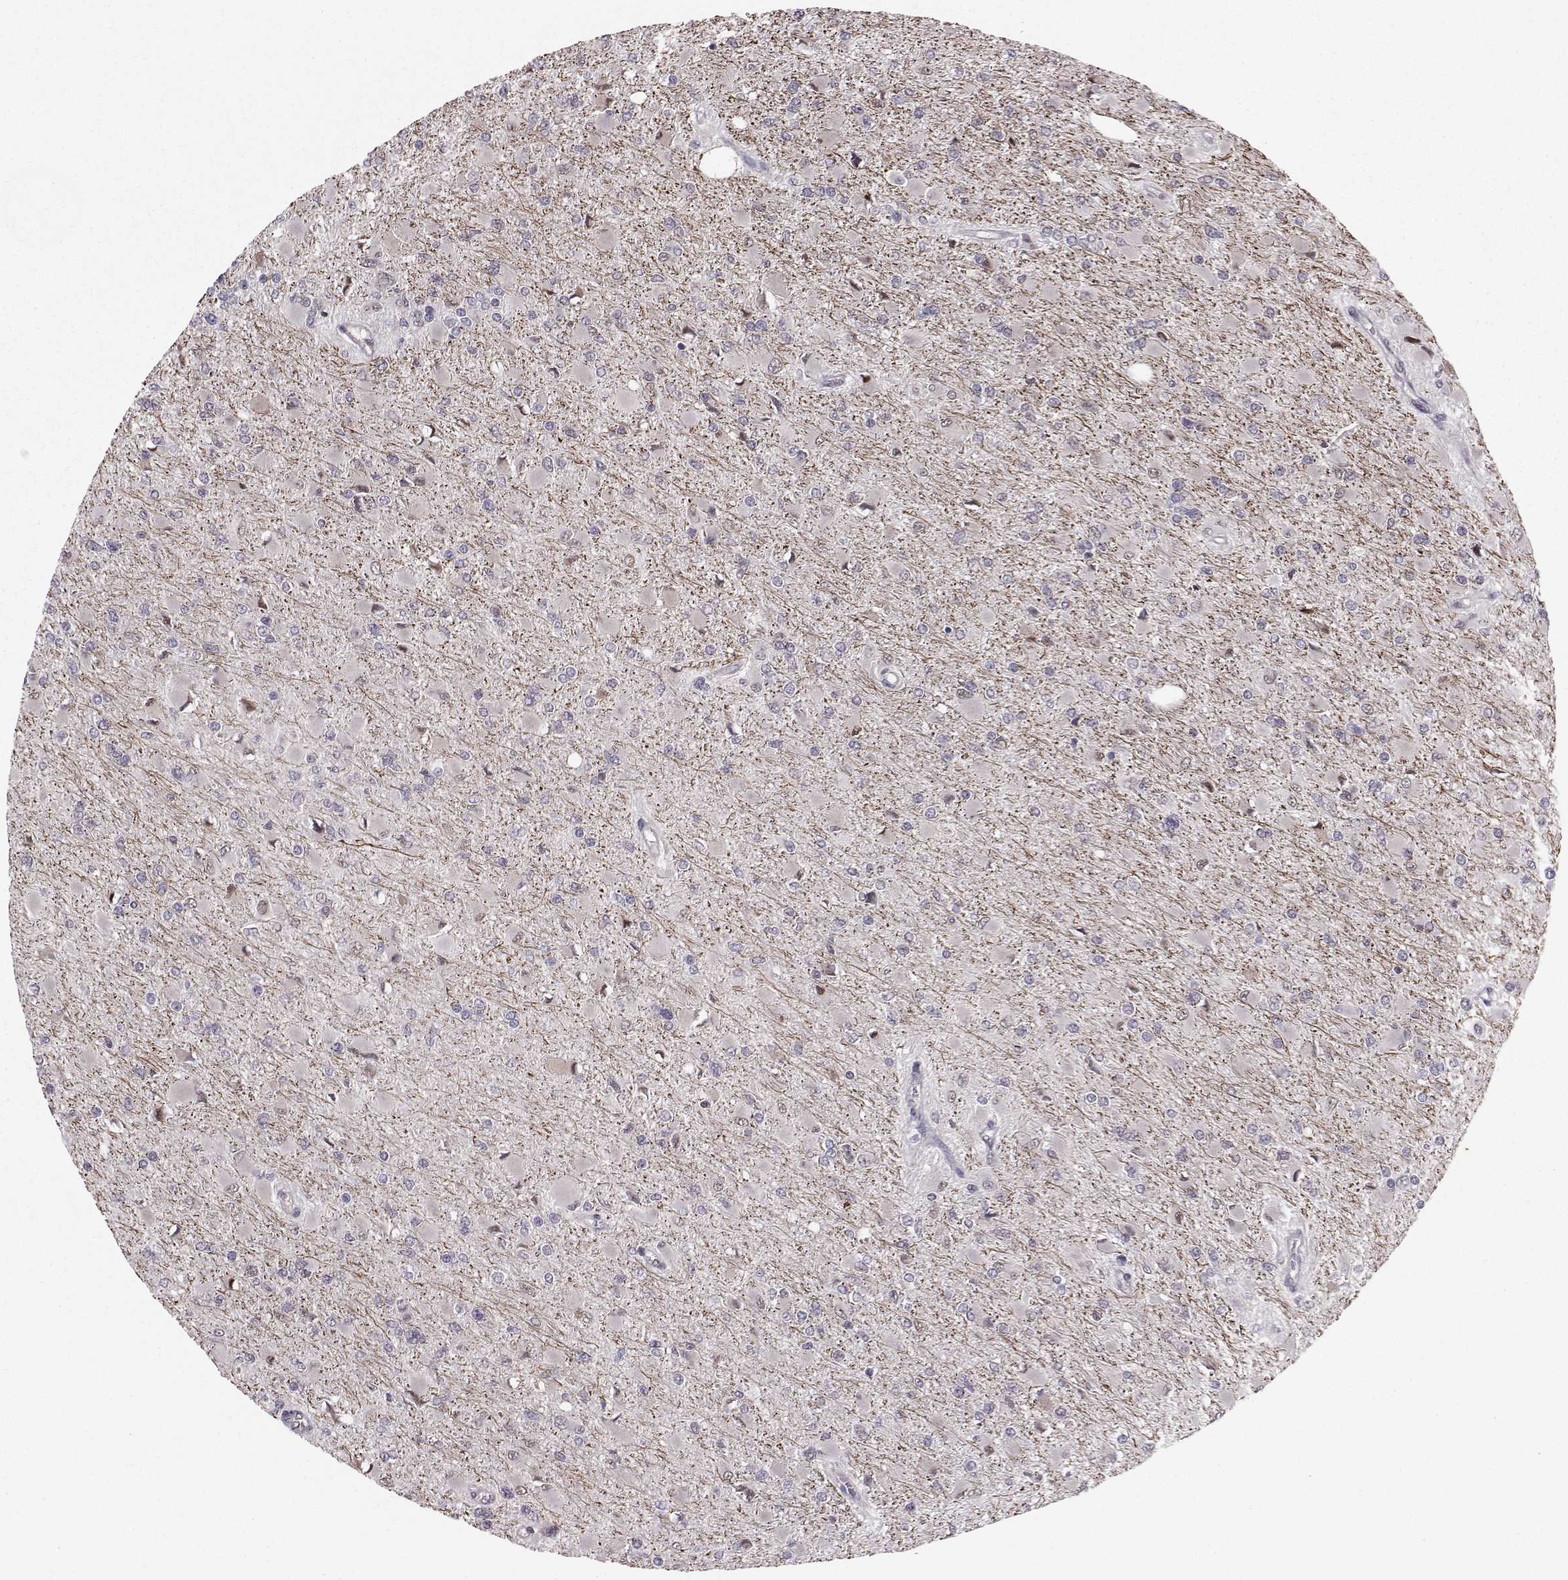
{"staining": {"intensity": "negative", "quantity": "none", "location": "none"}, "tissue": "glioma", "cell_type": "Tumor cells", "image_type": "cancer", "snomed": [{"axis": "morphology", "description": "Glioma, malignant, High grade"}, {"axis": "topography", "description": "Cerebral cortex"}], "caption": "Tumor cells show no significant protein positivity in glioma.", "gene": "PKP2", "patient": {"sex": "female", "age": 36}}